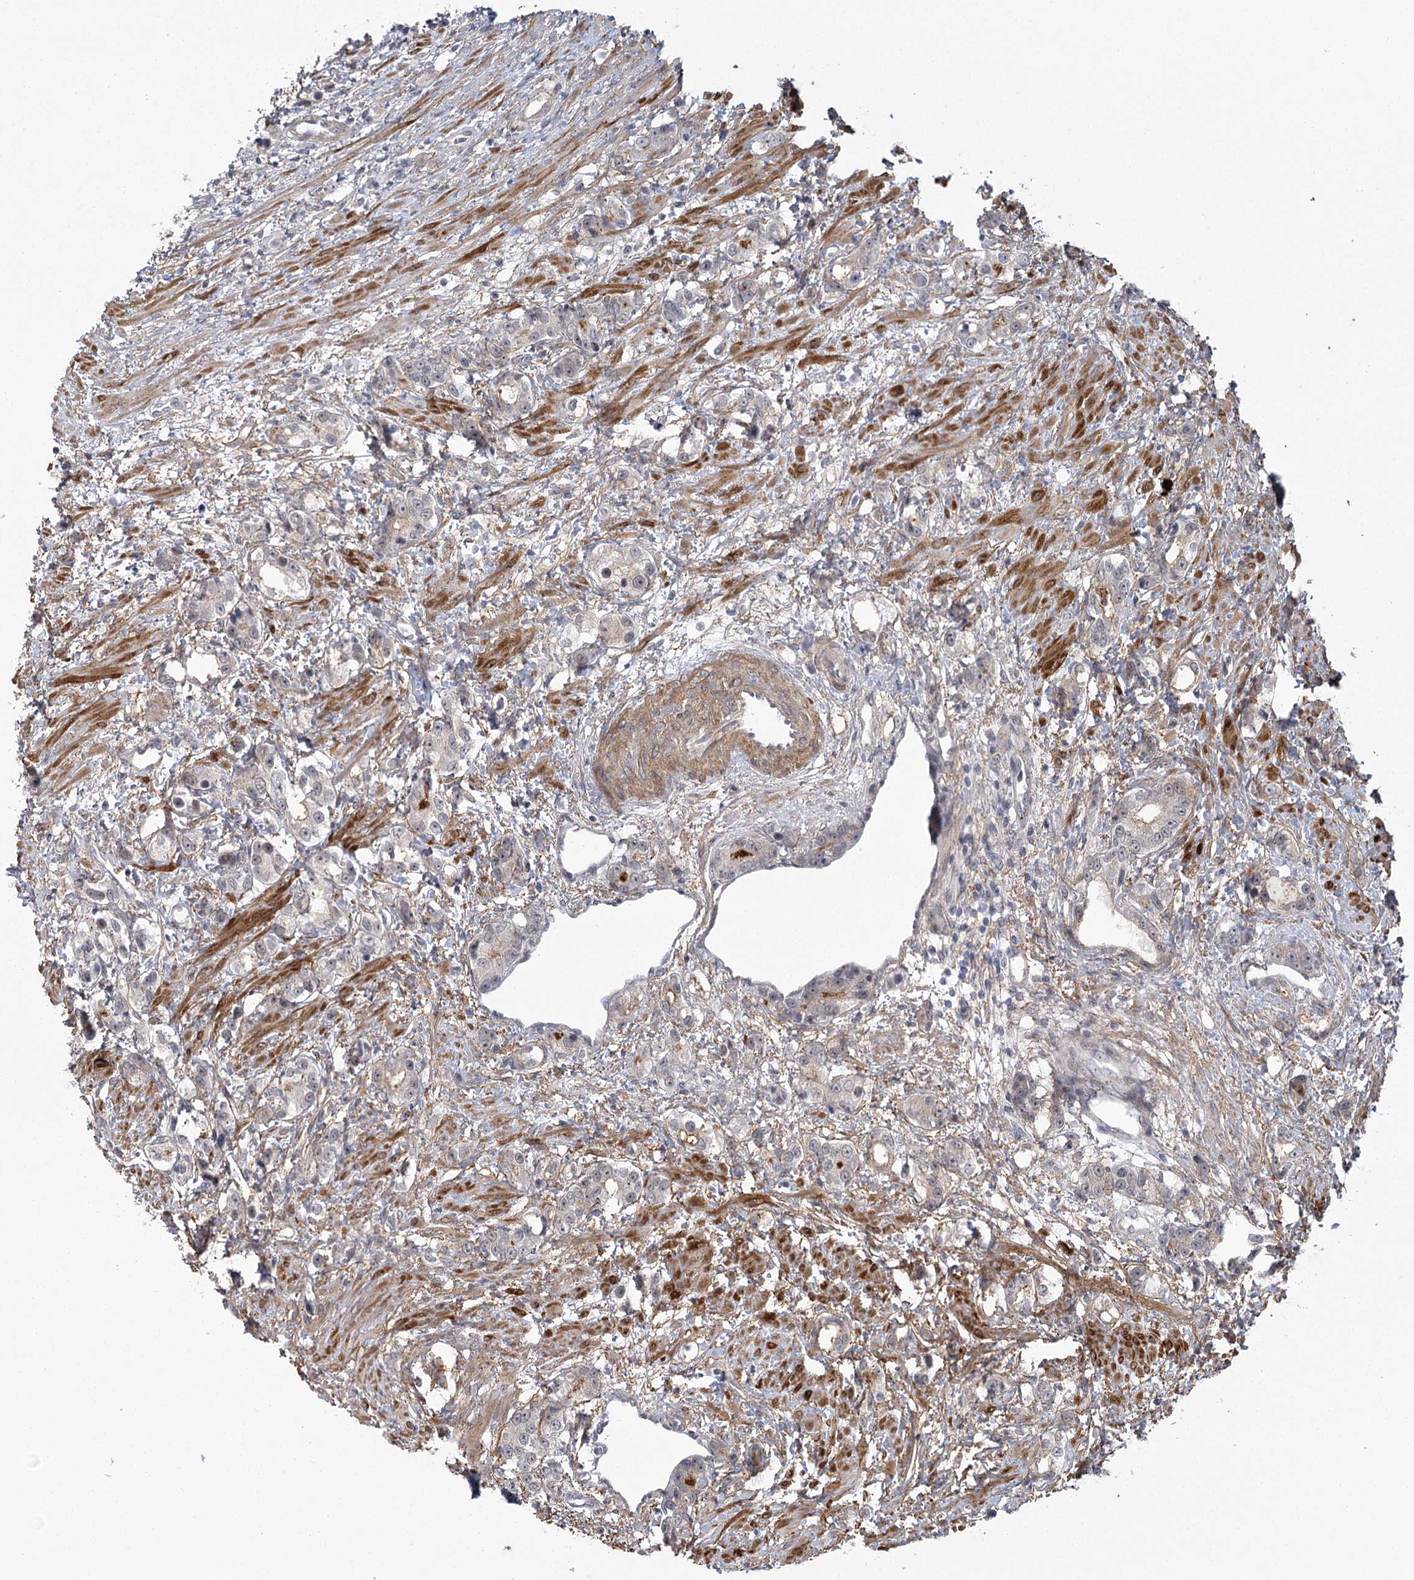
{"staining": {"intensity": "negative", "quantity": "none", "location": "none"}, "tissue": "prostate cancer", "cell_type": "Tumor cells", "image_type": "cancer", "snomed": [{"axis": "morphology", "description": "Adenocarcinoma, High grade"}, {"axis": "topography", "description": "Prostate"}], "caption": "This is an immunohistochemistry micrograph of human prostate cancer. There is no positivity in tumor cells.", "gene": "MED28", "patient": {"sex": "male", "age": 63}}